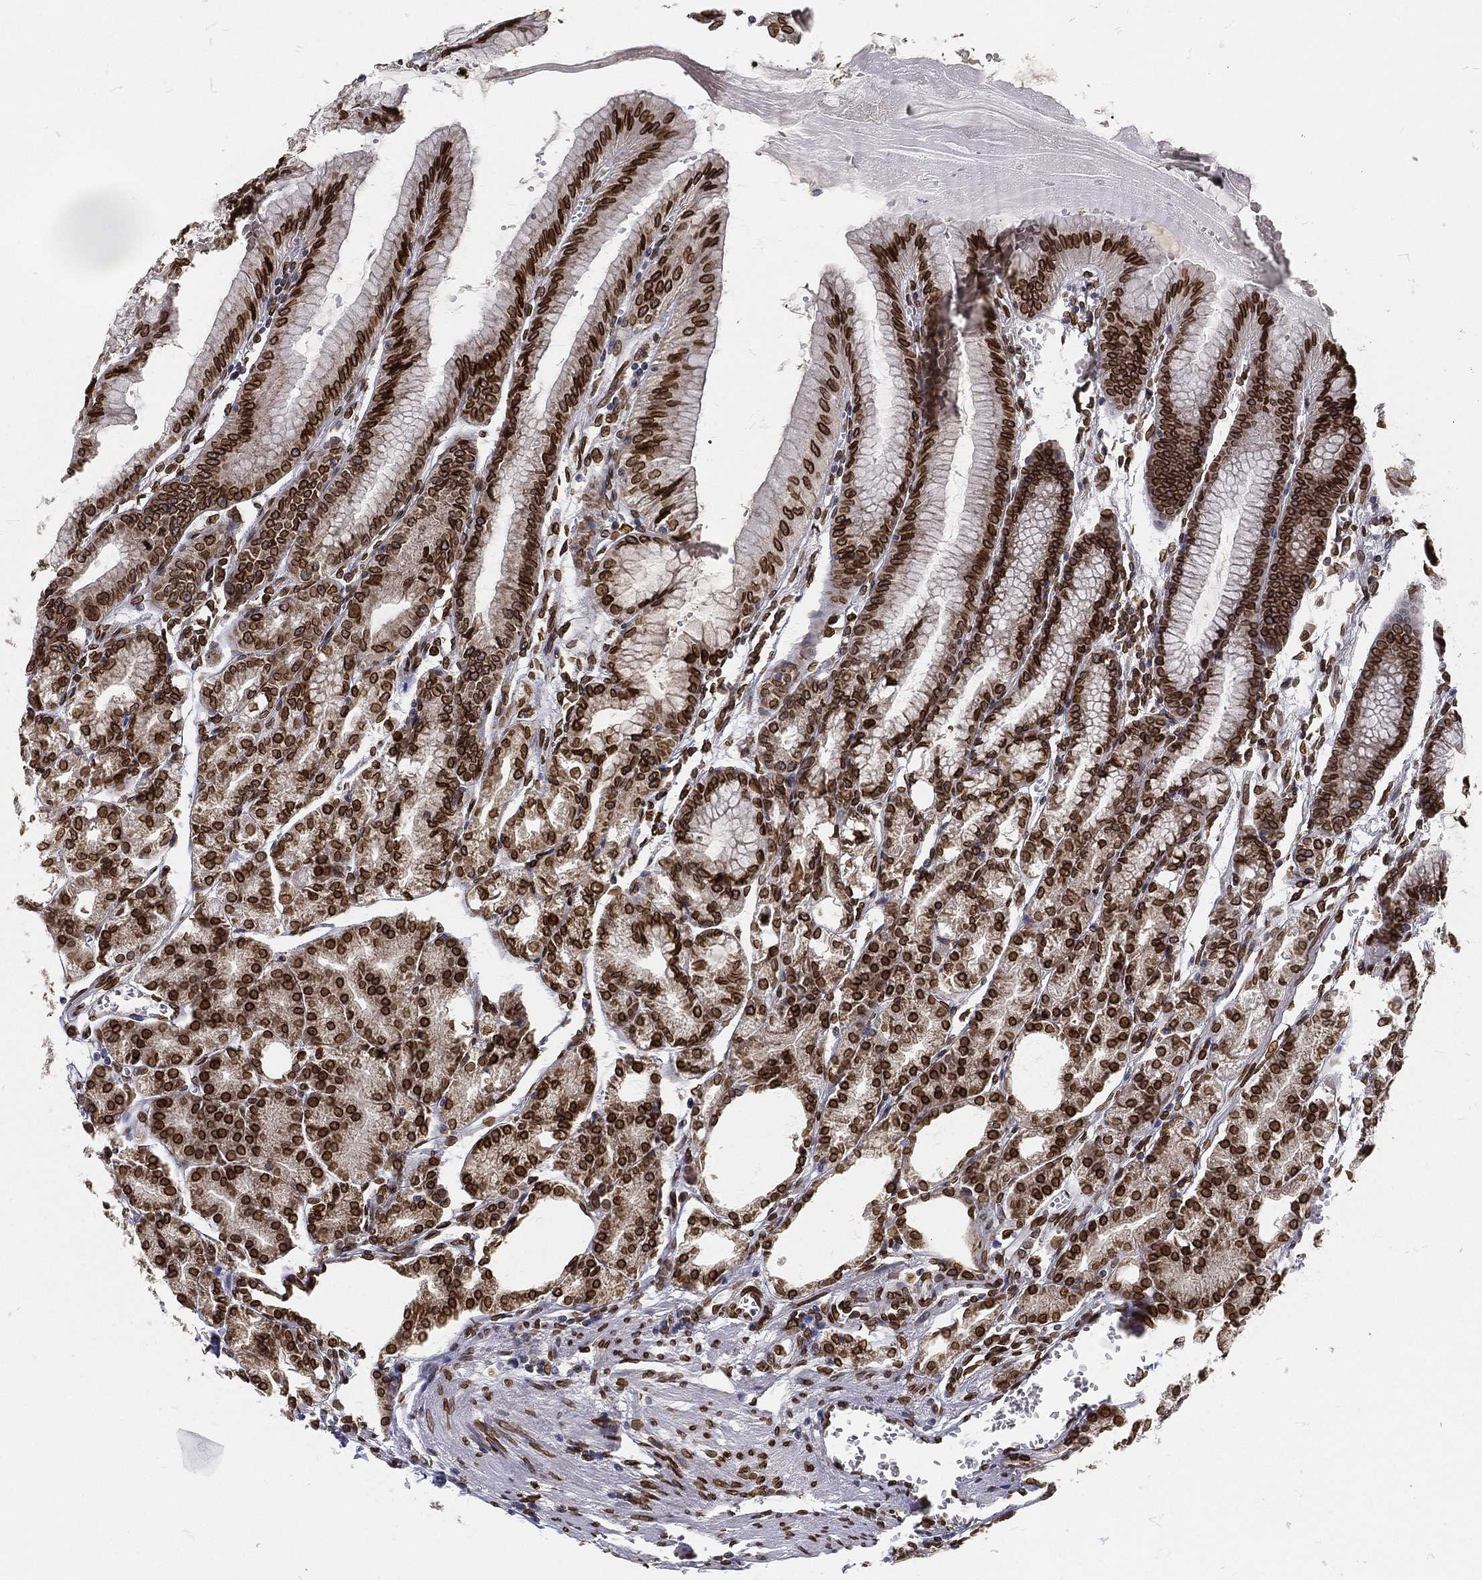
{"staining": {"intensity": "strong", "quantity": ">75%", "location": "cytoplasmic/membranous,nuclear"}, "tissue": "stomach", "cell_type": "Glandular cells", "image_type": "normal", "snomed": [{"axis": "morphology", "description": "Normal tissue, NOS"}, {"axis": "topography", "description": "Stomach, lower"}], "caption": "Protein expression analysis of normal human stomach reveals strong cytoplasmic/membranous,nuclear positivity in about >75% of glandular cells. (DAB (3,3'-diaminobenzidine) IHC with brightfield microscopy, high magnification).", "gene": "PALB2", "patient": {"sex": "male", "age": 71}}